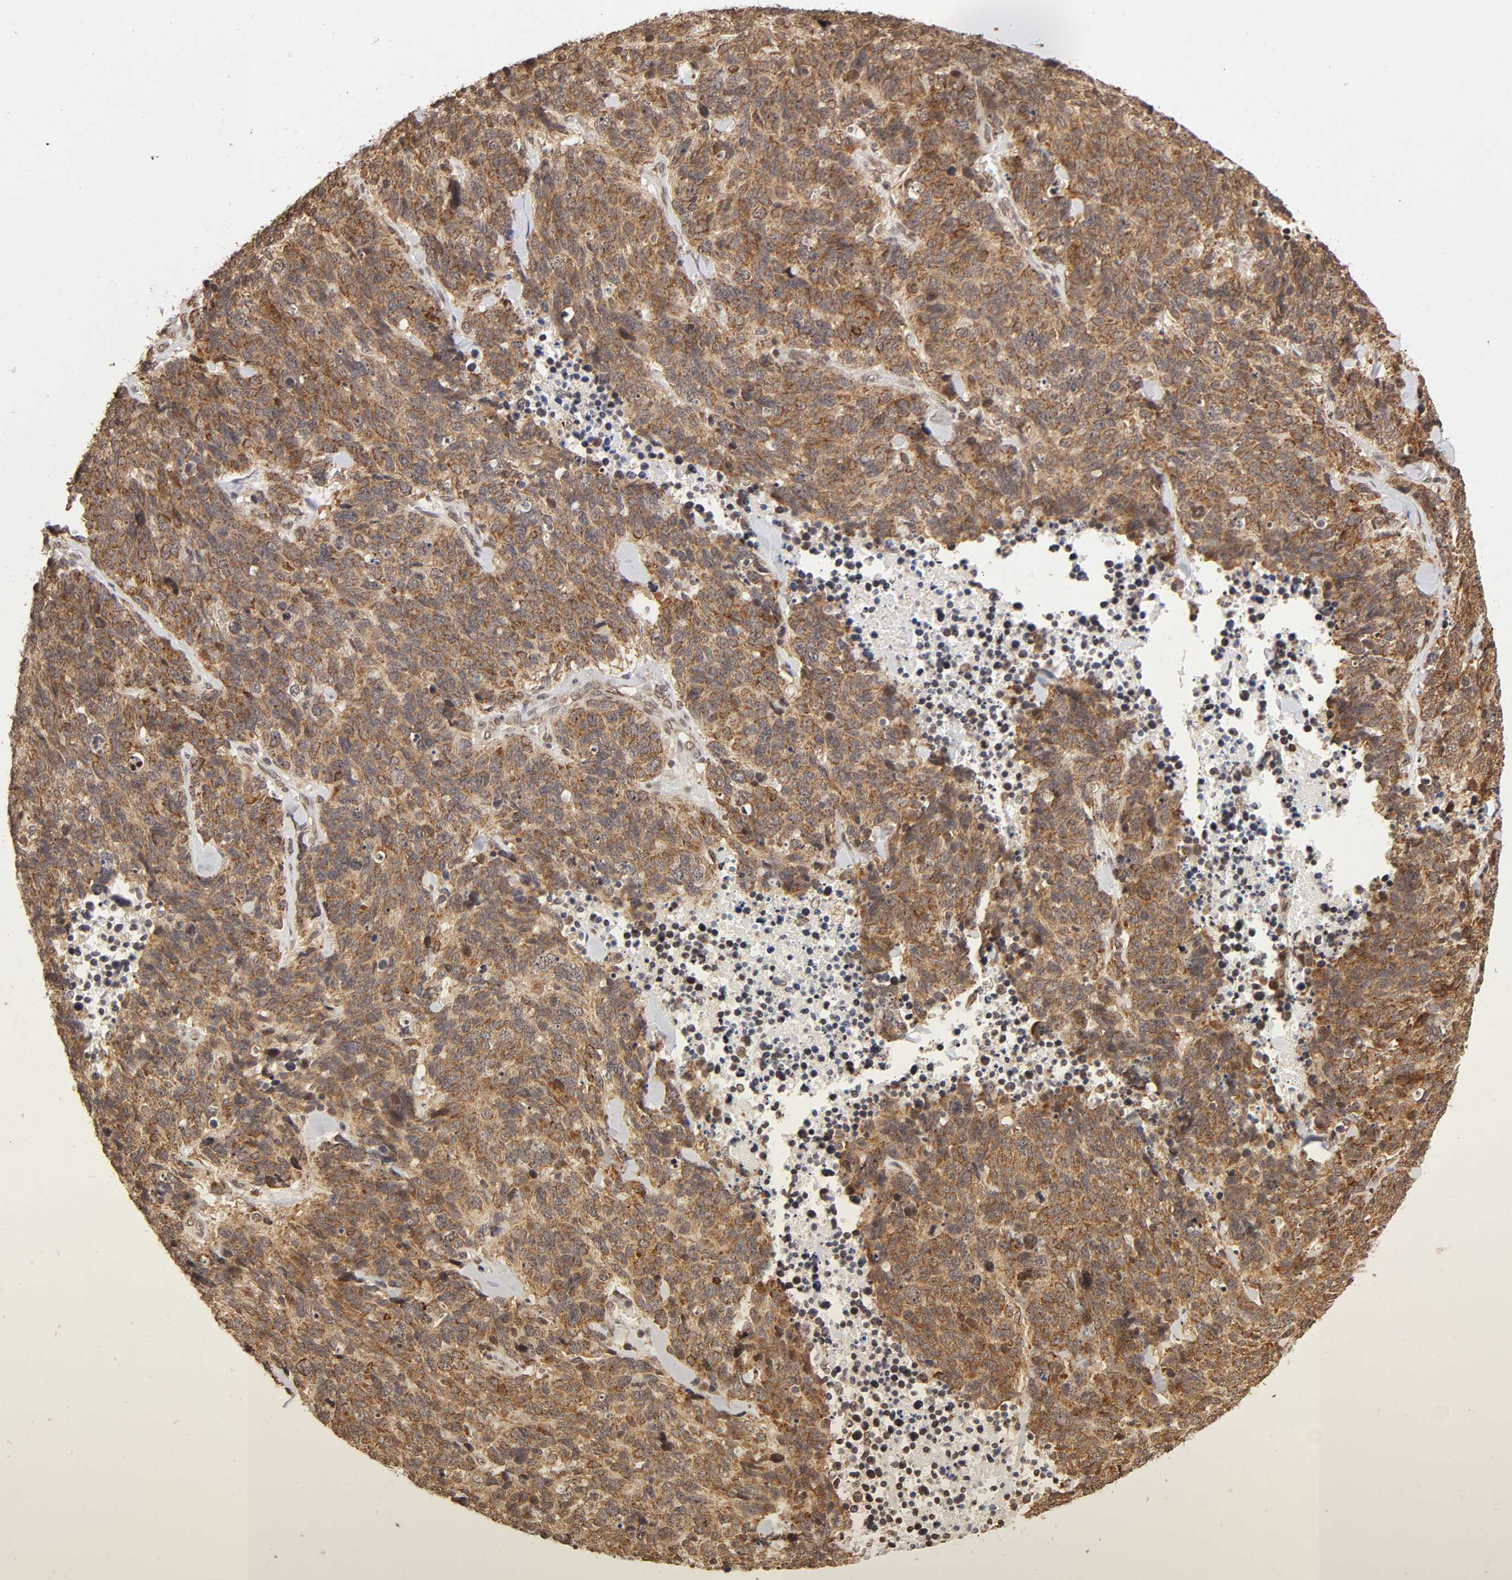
{"staining": {"intensity": "moderate", "quantity": ">75%", "location": "cytoplasmic/membranous"}, "tissue": "lung cancer", "cell_type": "Tumor cells", "image_type": "cancer", "snomed": [{"axis": "morphology", "description": "Neoplasm, malignant, NOS"}, {"axis": "topography", "description": "Lung"}], "caption": "Immunohistochemical staining of neoplasm (malignant) (lung) exhibits moderate cytoplasmic/membranous protein expression in about >75% of tumor cells.", "gene": "MLLT6", "patient": {"sex": "female", "age": 58}}